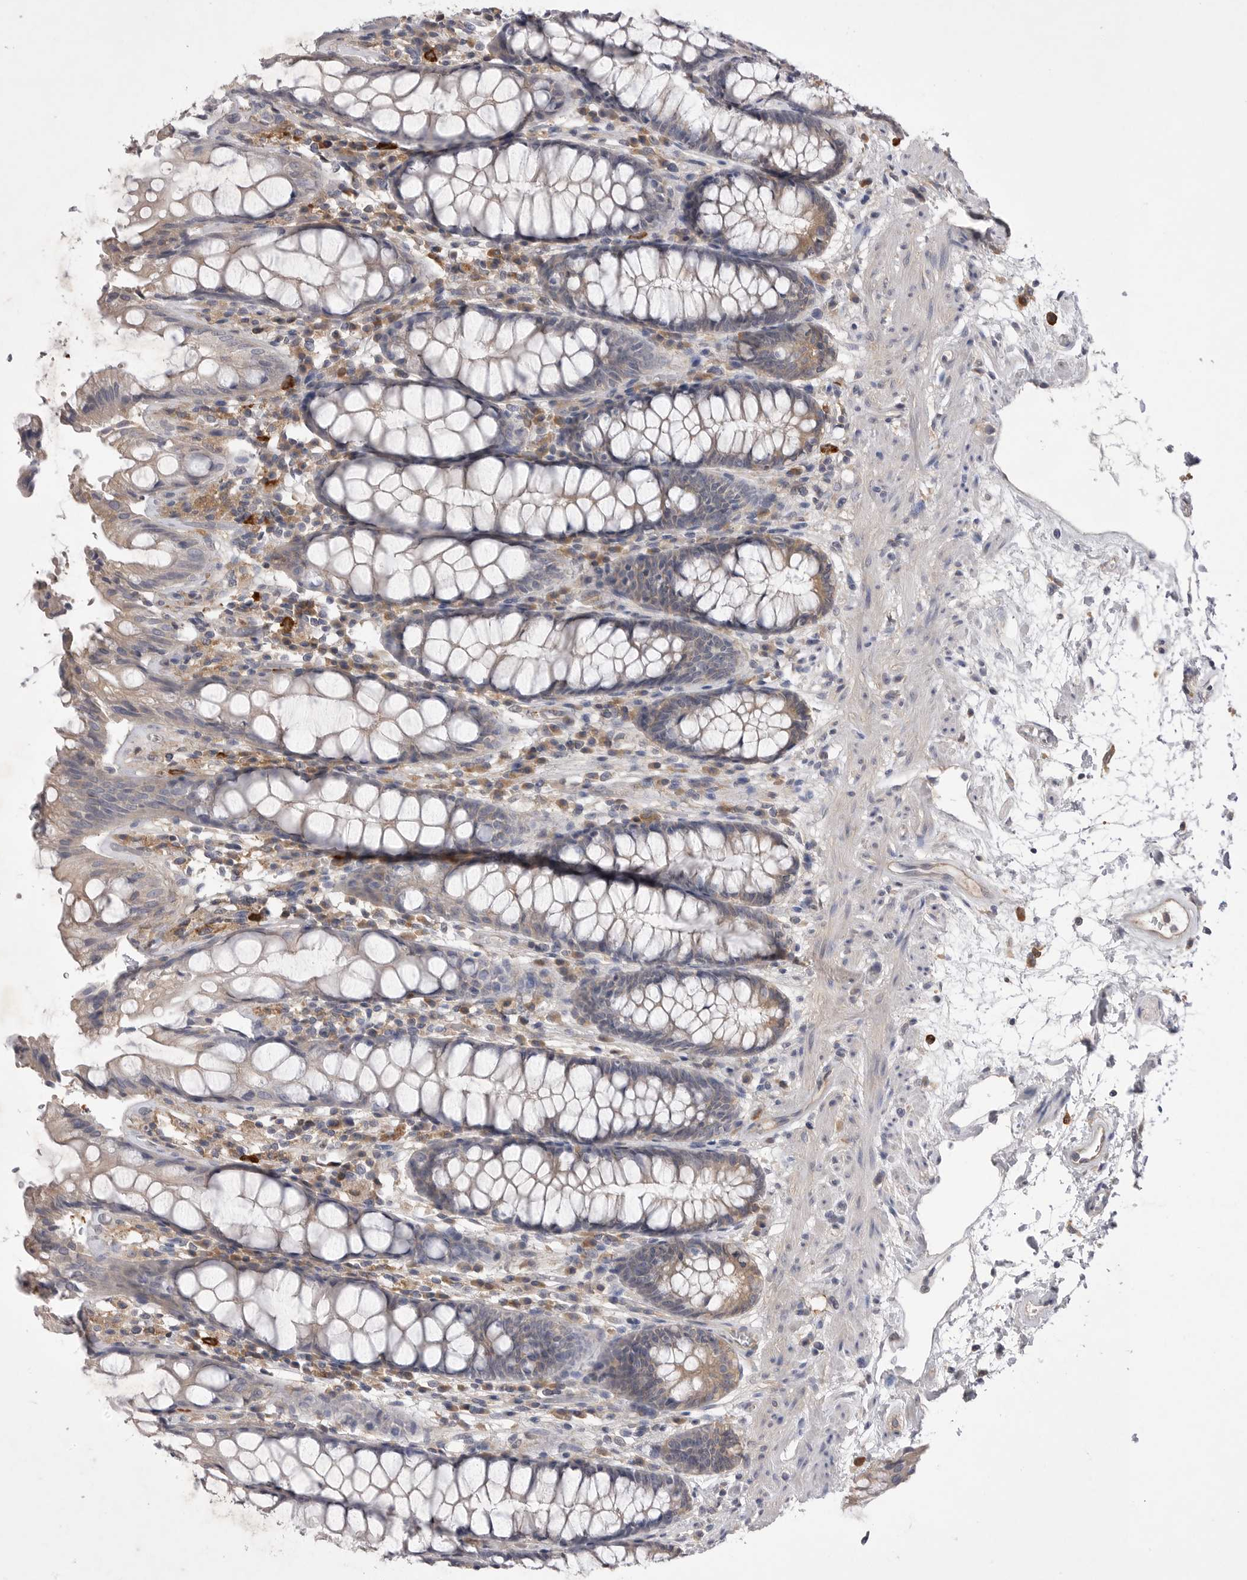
{"staining": {"intensity": "weak", "quantity": "<25%", "location": "cytoplasmic/membranous"}, "tissue": "rectum", "cell_type": "Glandular cells", "image_type": "normal", "snomed": [{"axis": "morphology", "description": "Normal tissue, NOS"}, {"axis": "topography", "description": "Rectum"}], "caption": "The IHC micrograph has no significant staining in glandular cells of rectum.", "gene": "VAC14", "patient": {"sex": "male", "age": 64}}